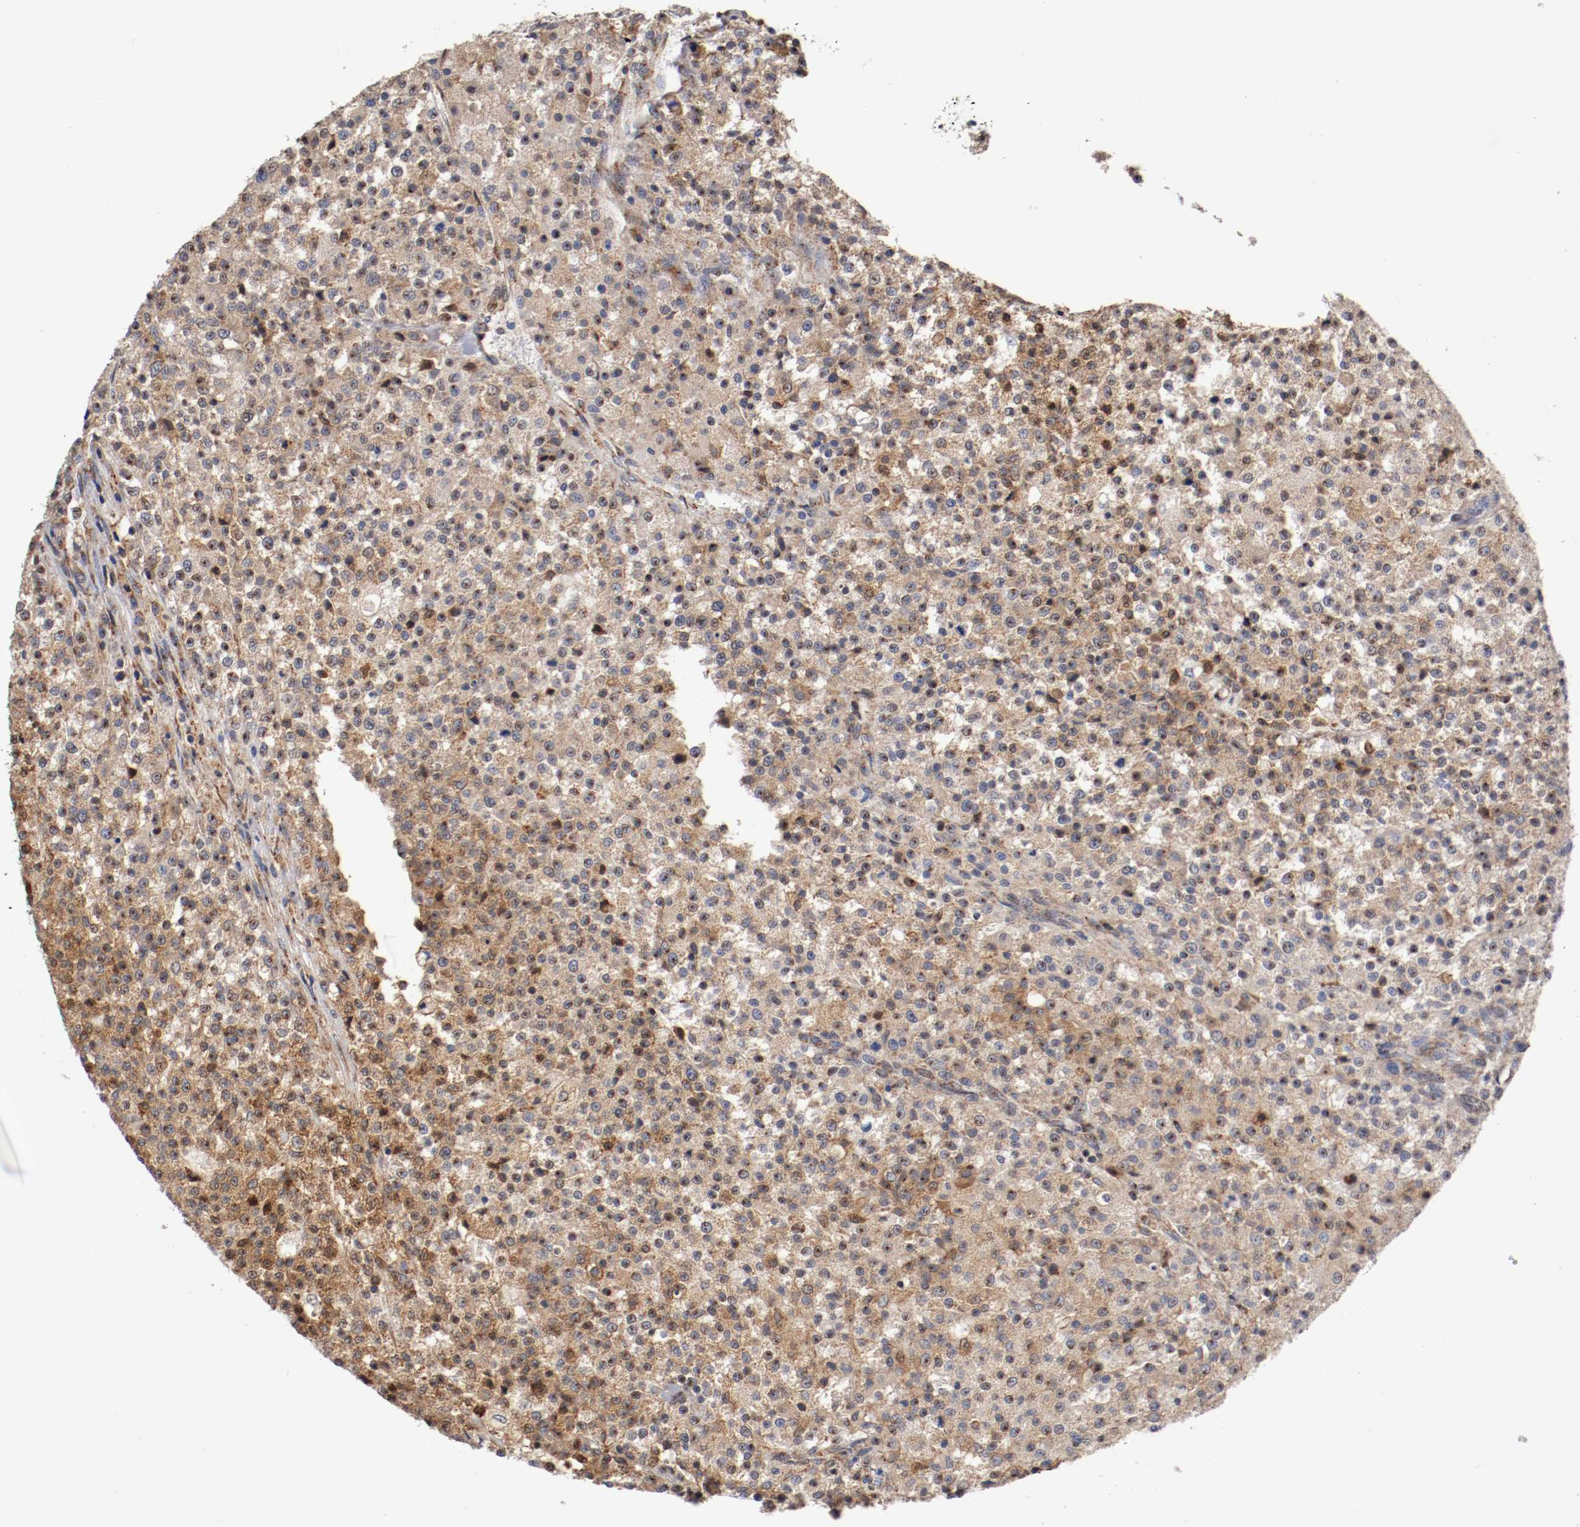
{"staining": {"intensity": "moderate", "quantity": ">75%", "location": "cytoplasmic/membranous"}, "tissue": "testis cancer", "cell_type": "Tumor cells", "image_type": "cancer", "snomed": [{"axis": "morphology", "description": "Seminoma, NOS"}, {"axis": "topography", "description": "Testis"}], "caption": "Human testis seminoma stained with a brown dye reveals moderate cytoplasmic/membranous positive staining in approximately >75% of tumor cells.", "gene": "TNFSF13", "patient": {"sex": "male", "age": 59}}